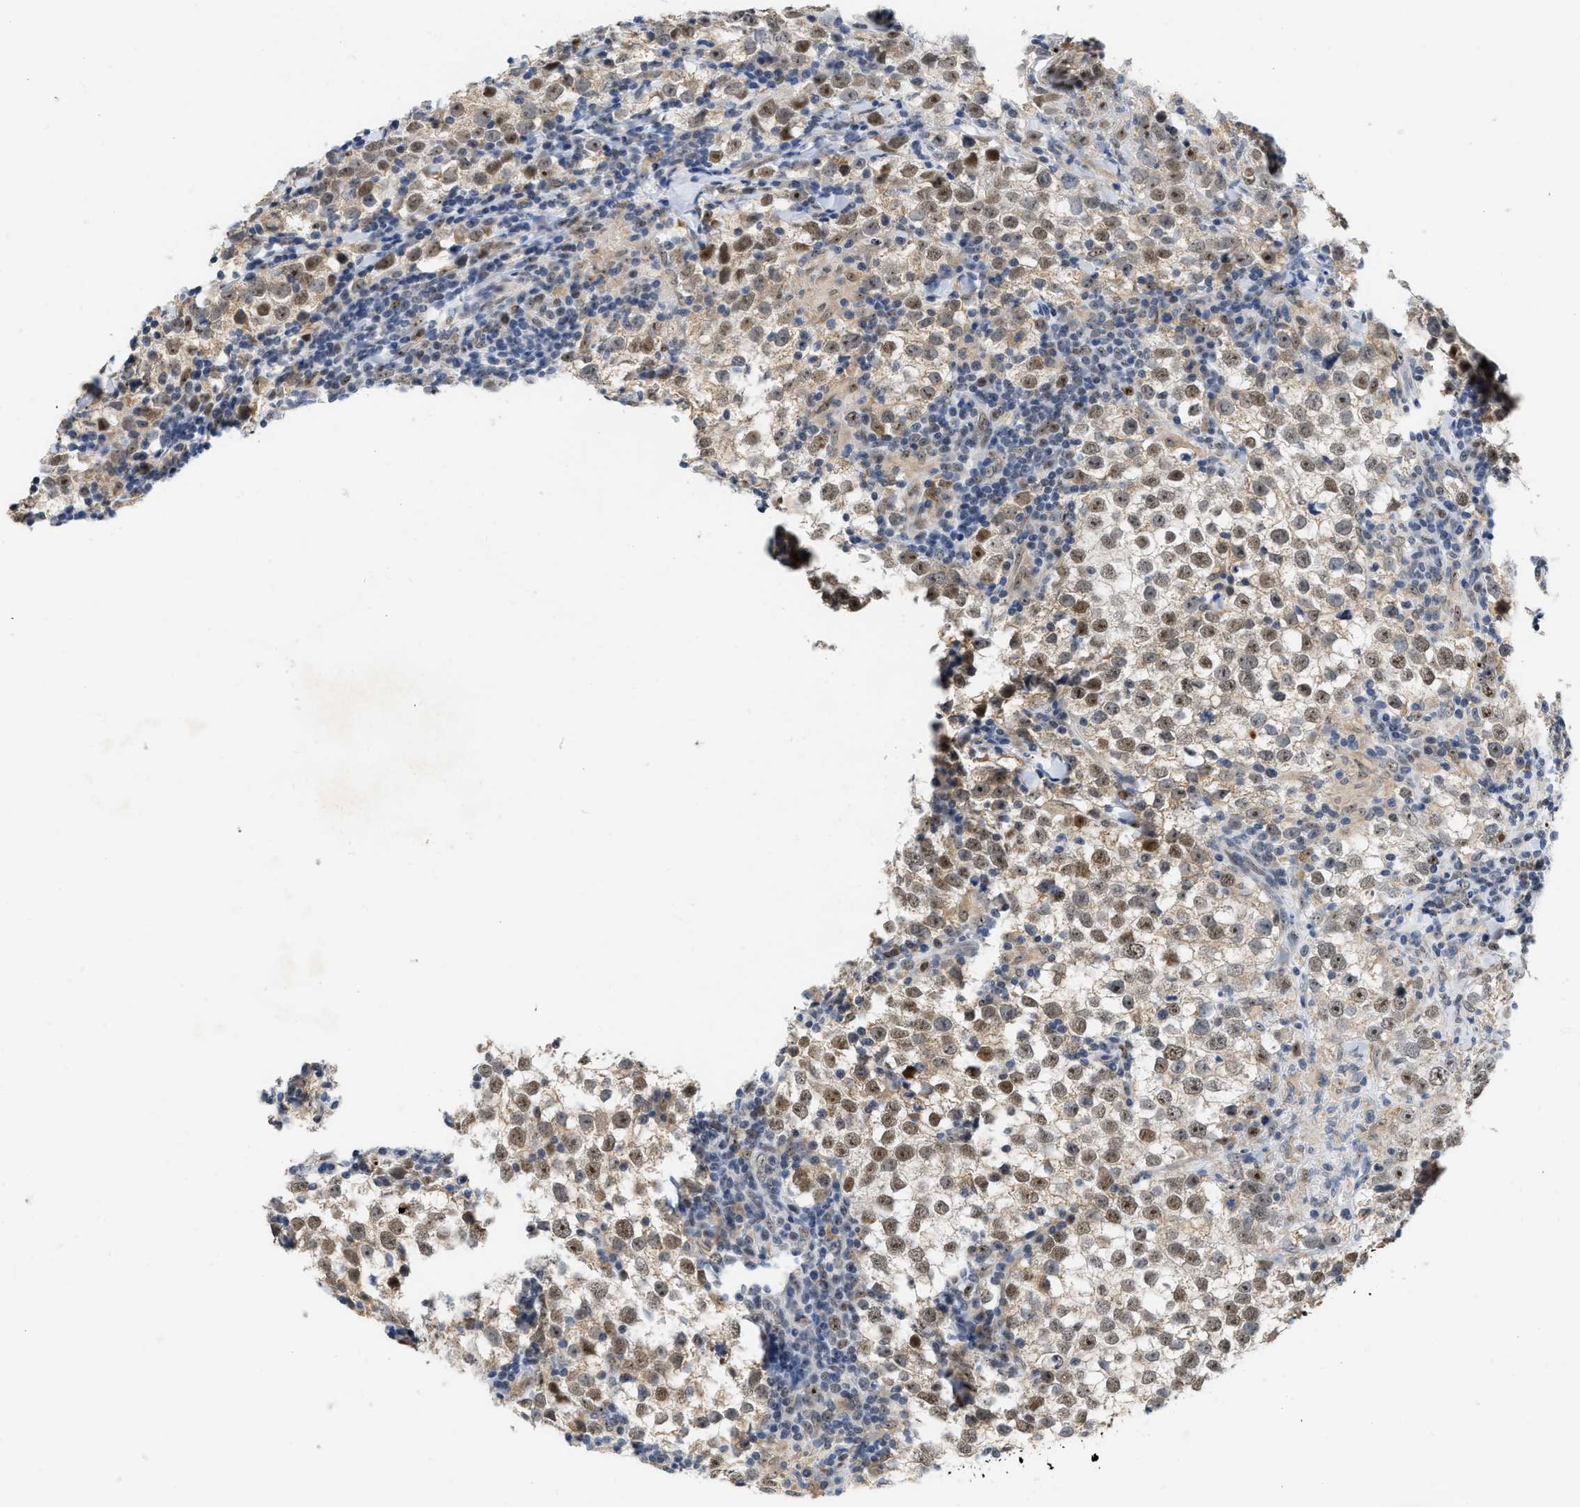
{"staining": {"intensity": "moderate", "quantity": ">75%", "location": "nuclear"}, "tissue": "testis cancer", "cell_type": "Tumor cells", "image_type": "cancer", "snomed": [{"axis": "morphology", "description": "Seminoma, NOS"}, {"axis": "morphology", "description": "Carcinoma, Embryonal, NOS"}, {"axis": "topography", "description": "Testis"}], "caption": "Brown immunohistochemical staining in testis cancer shows moderate nuclear positivity in about >75% of tumor cells.", "gene": "ELAC2", "patient": {"sex": "male", "age": 36}}